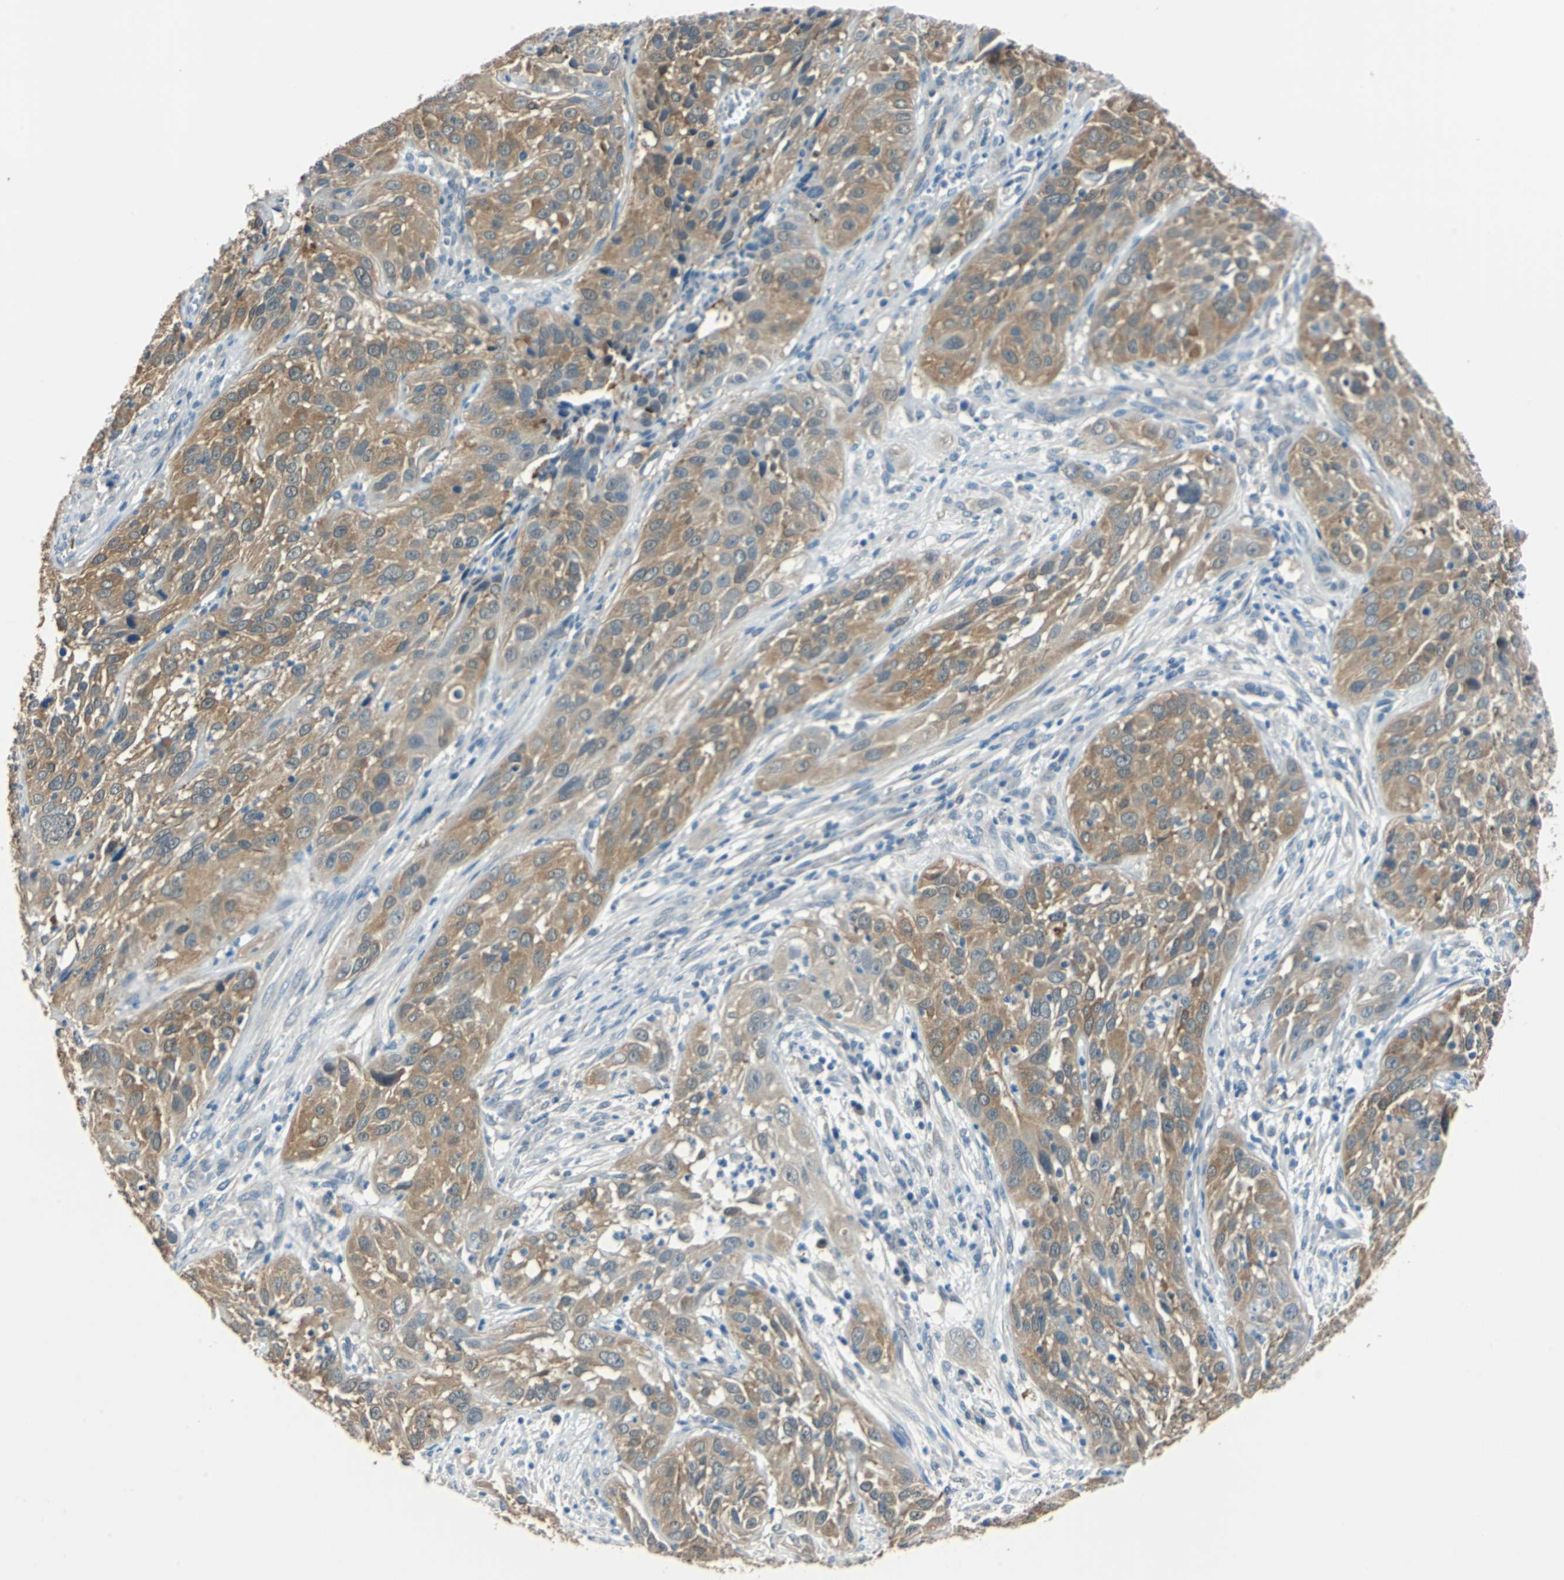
{"staining": {"intensity": "moderate", "quantity": ">75%", "location": "cytoplasmic/membranous"}, "tissue": "cervical cancer", "cell_type": "Tumor cells", "image_type": "cancer", "snomed": [{"axis": "morphology", "description": "Squamous cell carcinoma, NOS"}, {"axis": "topography", "description": "Cervix"}], "caption": "A medium amount of moderate cytoplasmic/membranous expression is present in about >75% of tumor cells in cervical cancer (squamous cell carcinoma) tissue.", "gene": "FKBP4", "patient": {"sex": "female", "age": 32}}